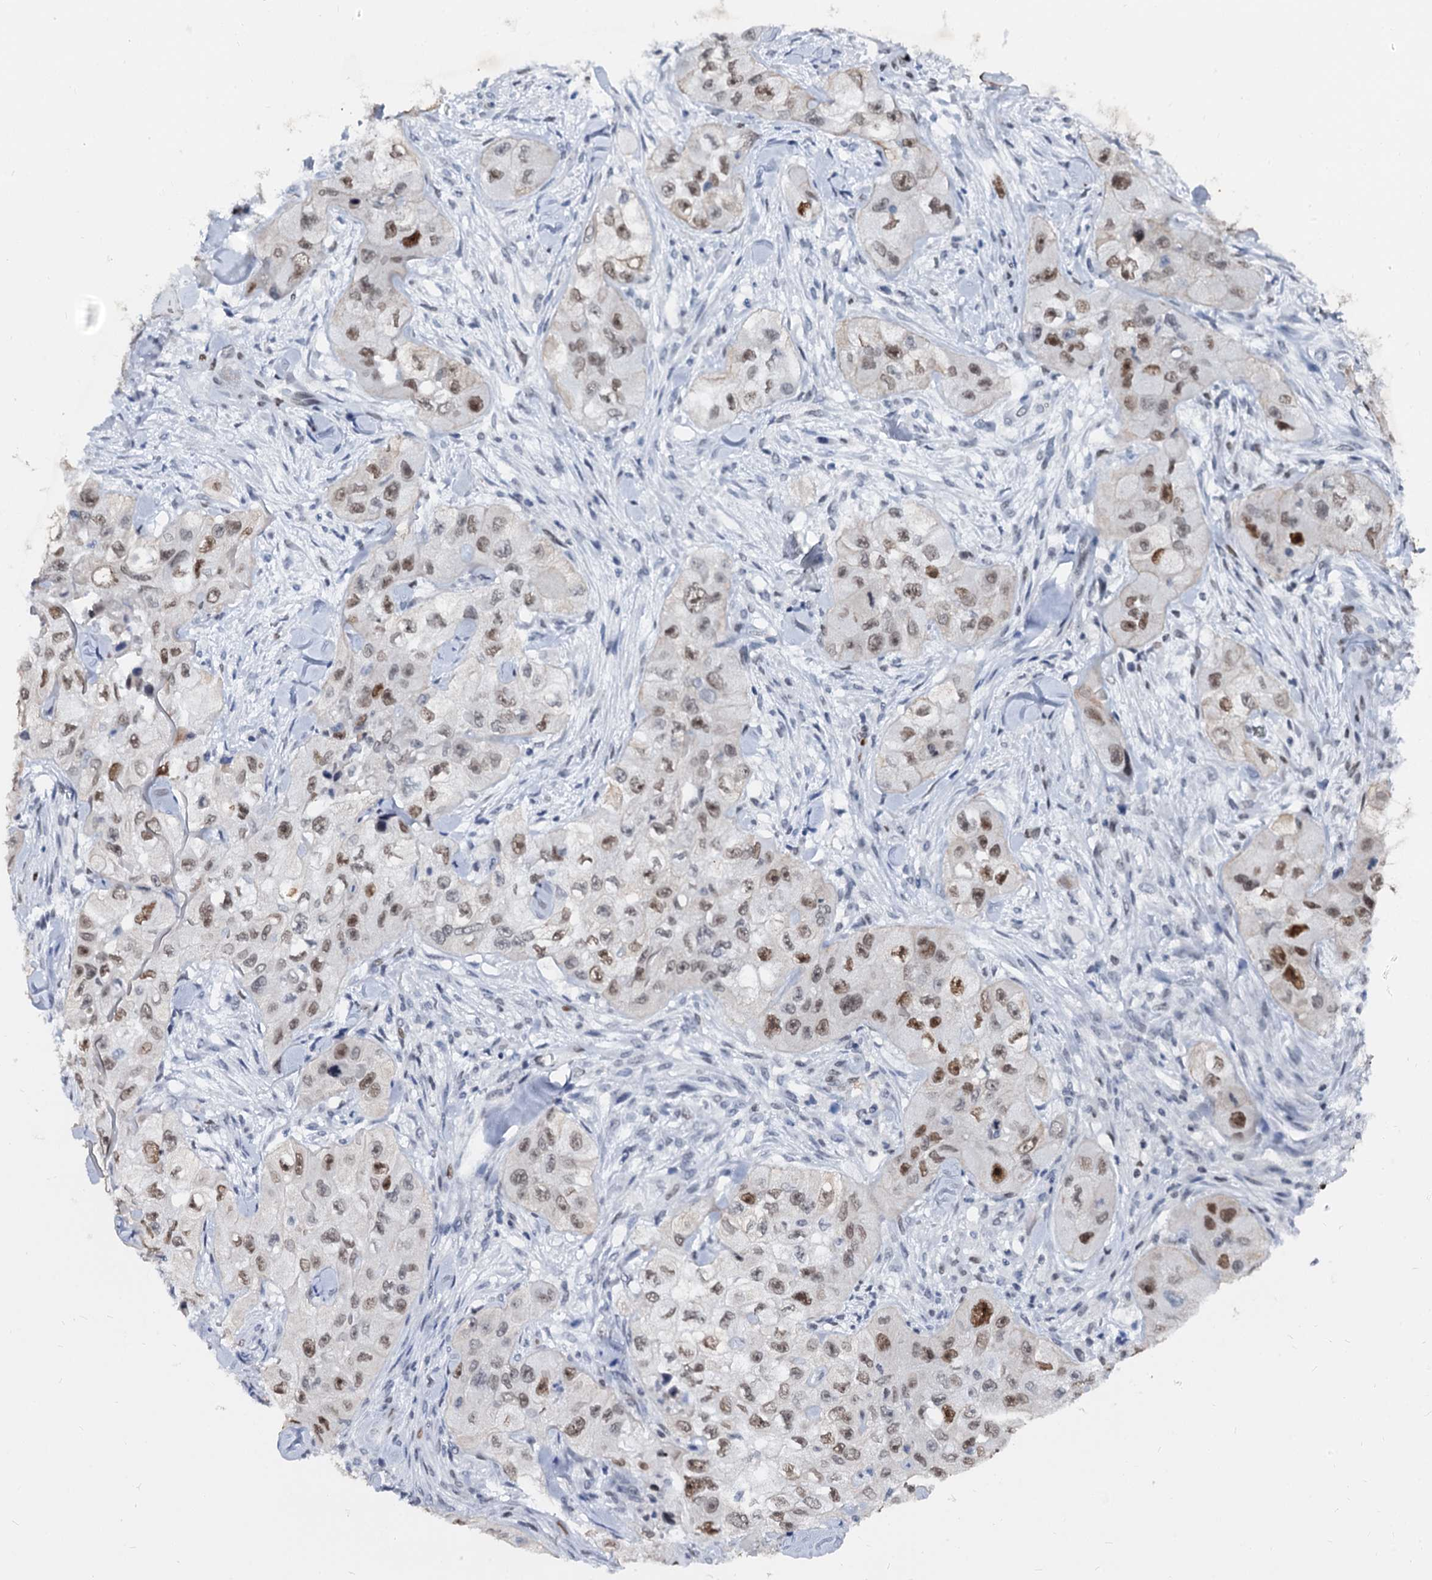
{"staining": {"intensity": "moderate", "quantity": ">75%", "location": "nuclear"}, "tissue": "skin cancer", "cell_type": "Tumor cells", "image_type": "cancer", "snomed": [{"axis": "morphology", "description": "Squamous cell carcinoma, NOS"}, {"axis": "topography", "description": "Skin"}, {"axis": "topography", "description": "Subcutis"}], "caption": "High-power microscopy captured an IHC image of skin cancer, revealing moderate nuclear positivity in approximately >75% of tumor cells.", "gene": "CMAS", "patient": {"sex": "male", "age": 73}}